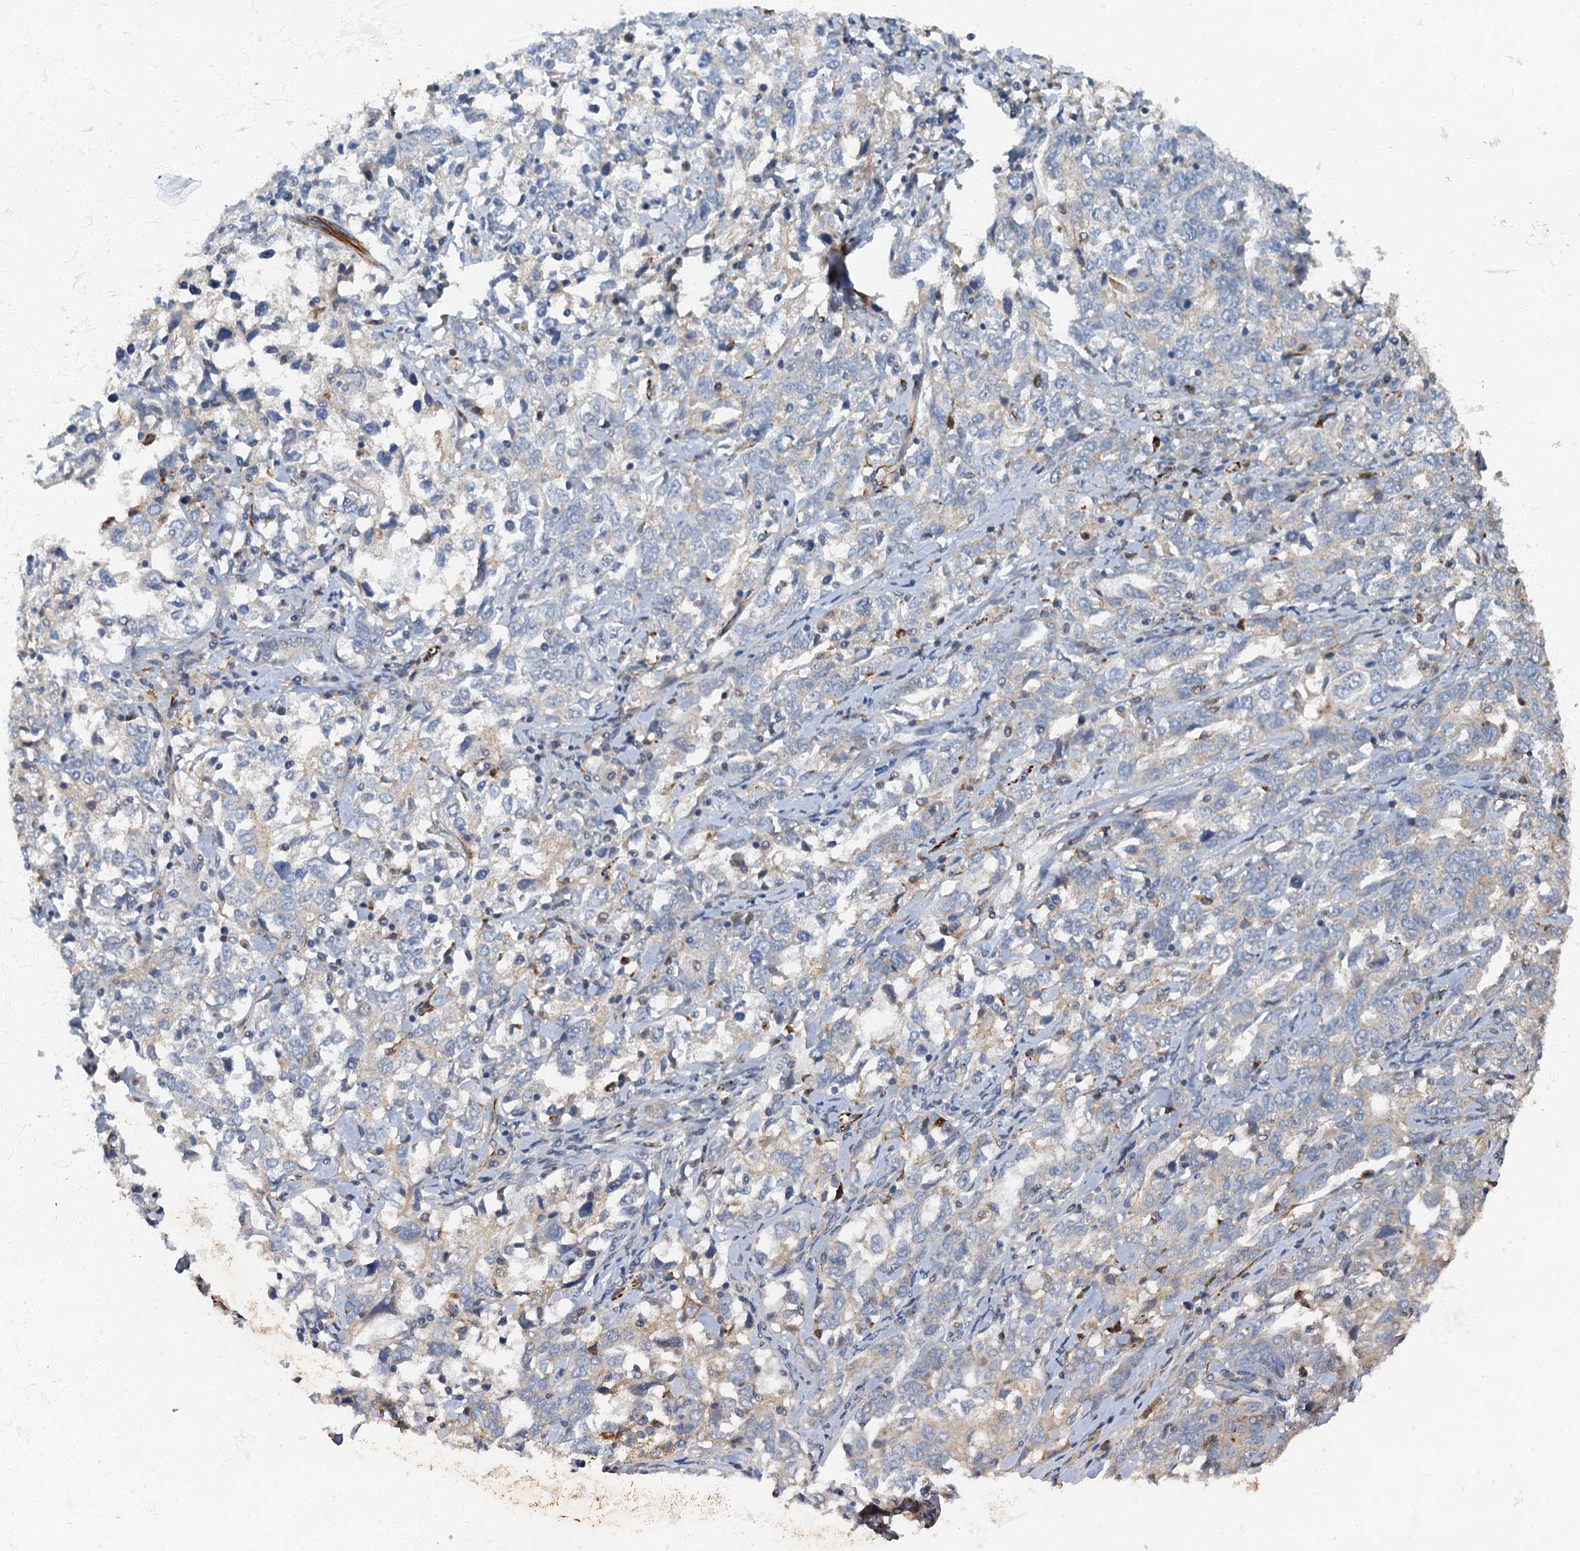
{"staining": {"intensity": "negative", "quantity": "none", "location": "none"}, "tissue": "ovarian cancer", "cell_type": "Tumor cells", "image_type": "cancer", "snomed": [{"axis": "morphology", "description": "Carcinoma, endometroid"}, {"axis": "topography", "description": "Ovary"}], "caption": "The immunohistochemistry photomicrograph has no significant staining in tumor cells of ovarian cancer tissue.", "gene": "ARL11", "patient": {"sex": "female", "age": 62}}